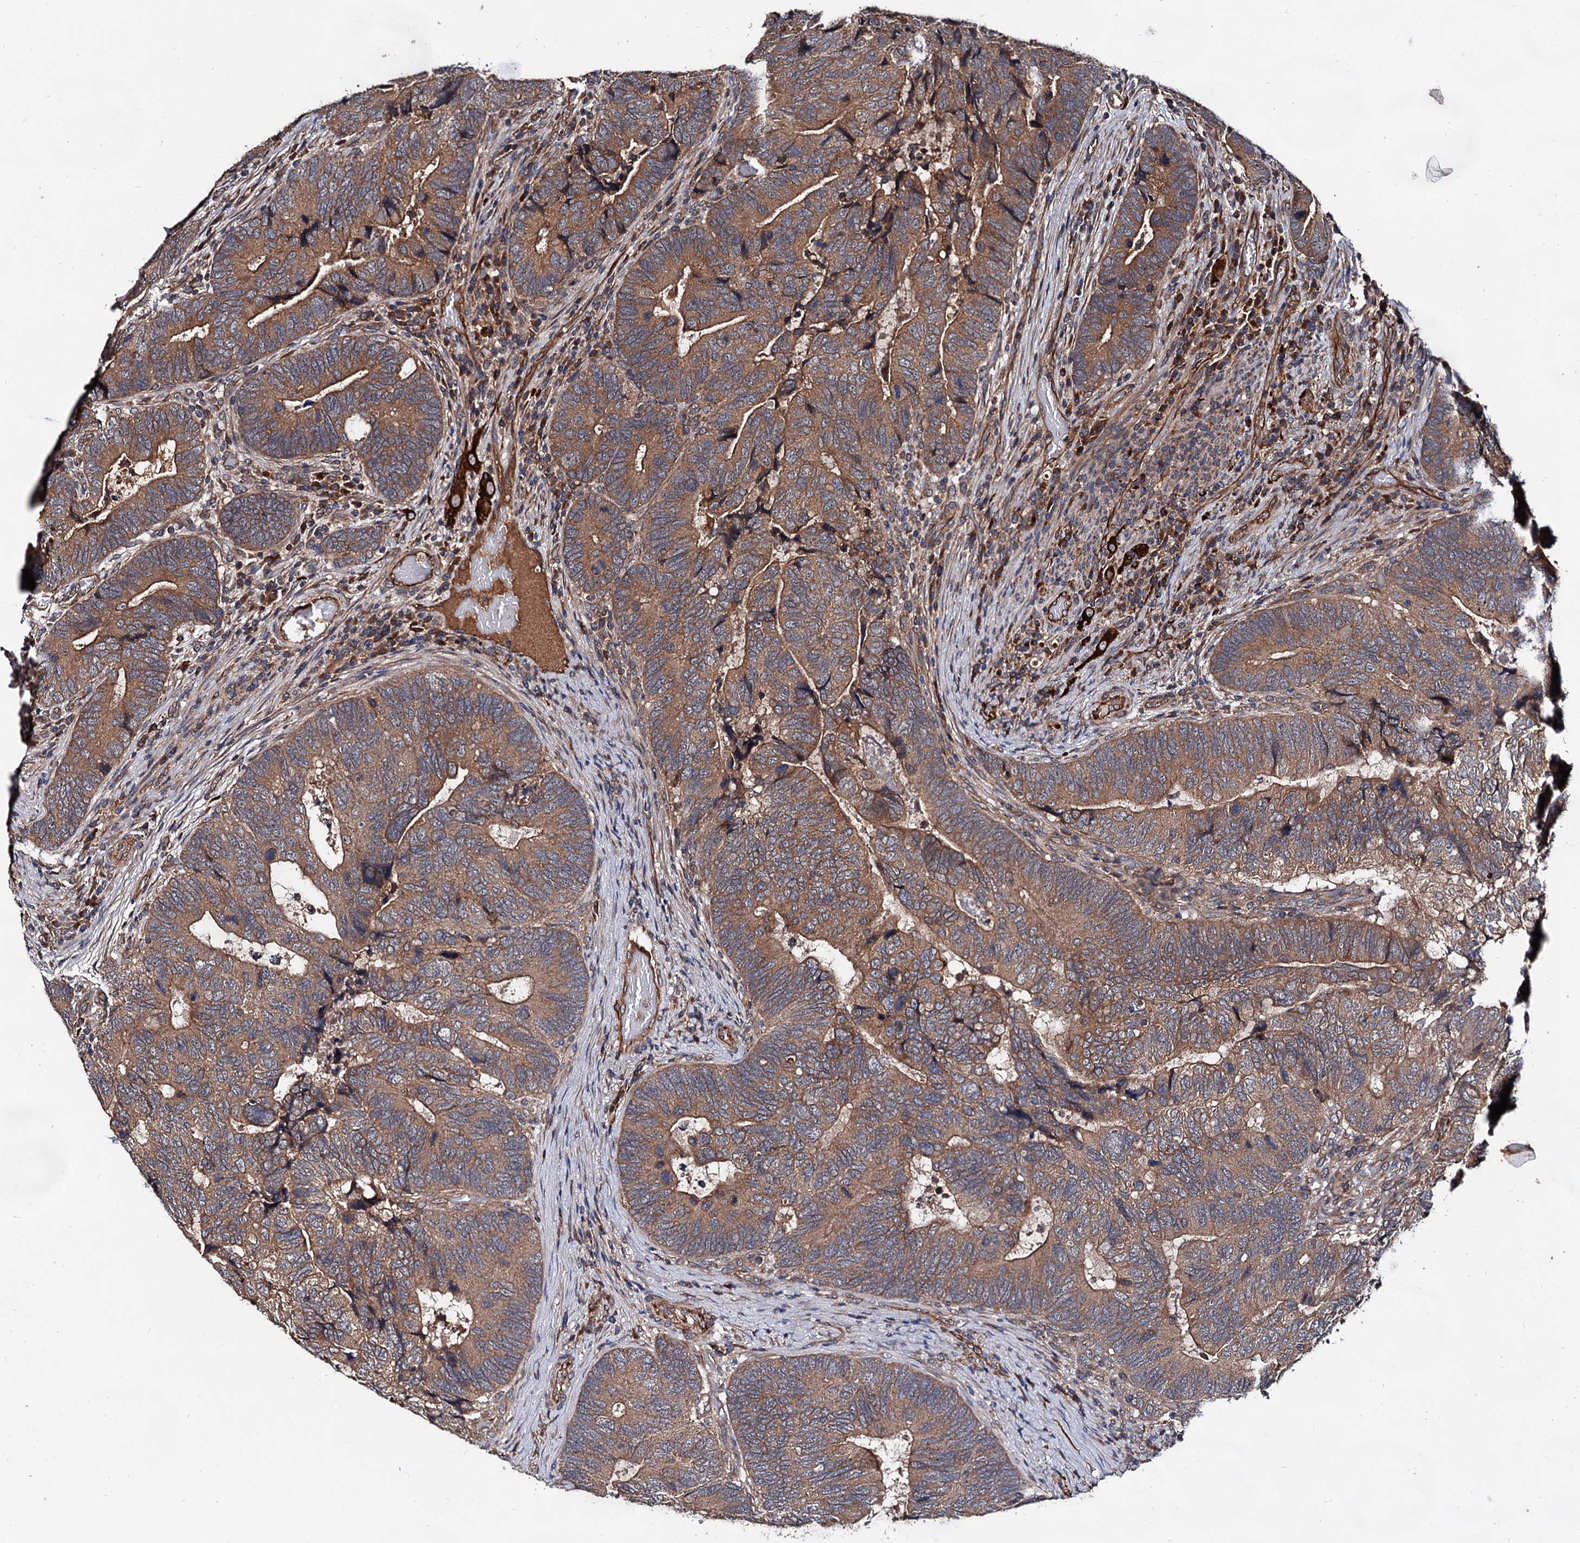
{"staining": {"intensity": "moderate", "quantity": ">75%", "location": "cytoplasmic/membranous"}, "tissue": "colorectal cancer", "cell_type": "Tumor cells", "image_type": "cancer", "snomed": [{"axis": "morphology", "description": "Adenocarcinoma, NOS"}, {"axis": "topography", "description": "Colon"}], "caption": "High-power microscopy captured an immunohistochemistry (IHC) image of colorectal adenocarcinoma, revealing moderate cytoplasmic/membranous expression in about >75% of tumor cells. (DAB (3,3'-diaminobenzidine) IHC with brightfield microscopy, high magnification).", "gene": "TEX9", "patient": {"sex": "female", "age": 67}}